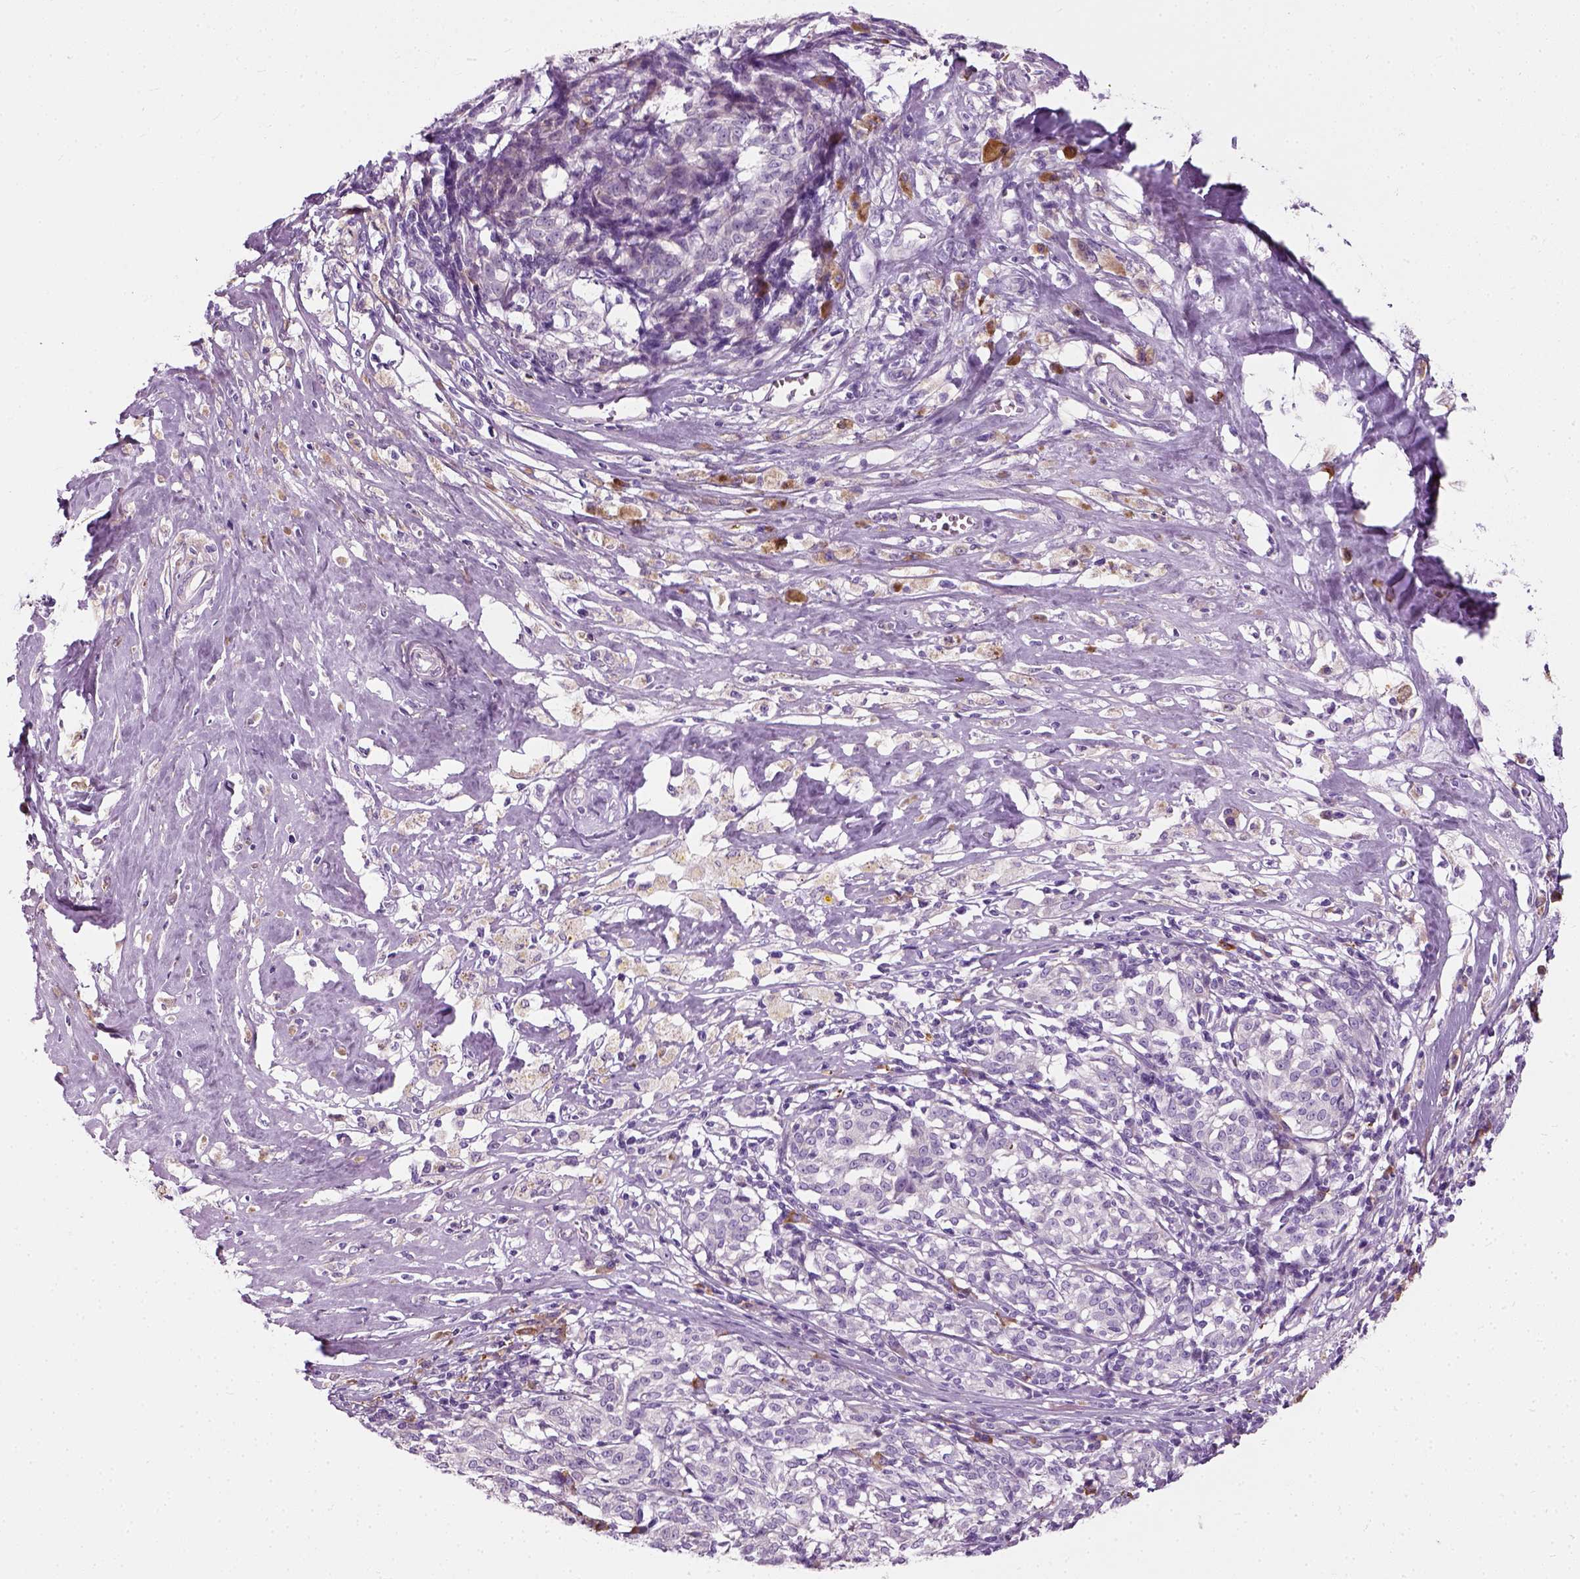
{"staining": {"intensity": "negative", "quantity": "none", "location": "none"}, "tissue": "melanoma", "cell_type": "Tumor cells", "image_type": "cancer", "snomed": [{"axis": "morphology", "description": "Malignant melanoma, NOS"}, {"axis": "topography", "description": "Skin"}], "caption": "Protein analysis of malignant melanoma exhibits no significant expression in tumor cells. (IHC, brightfield microscopy, high magnification).", "gene": "TRIM72", "patient": {"sex": "female", "age": 72}}